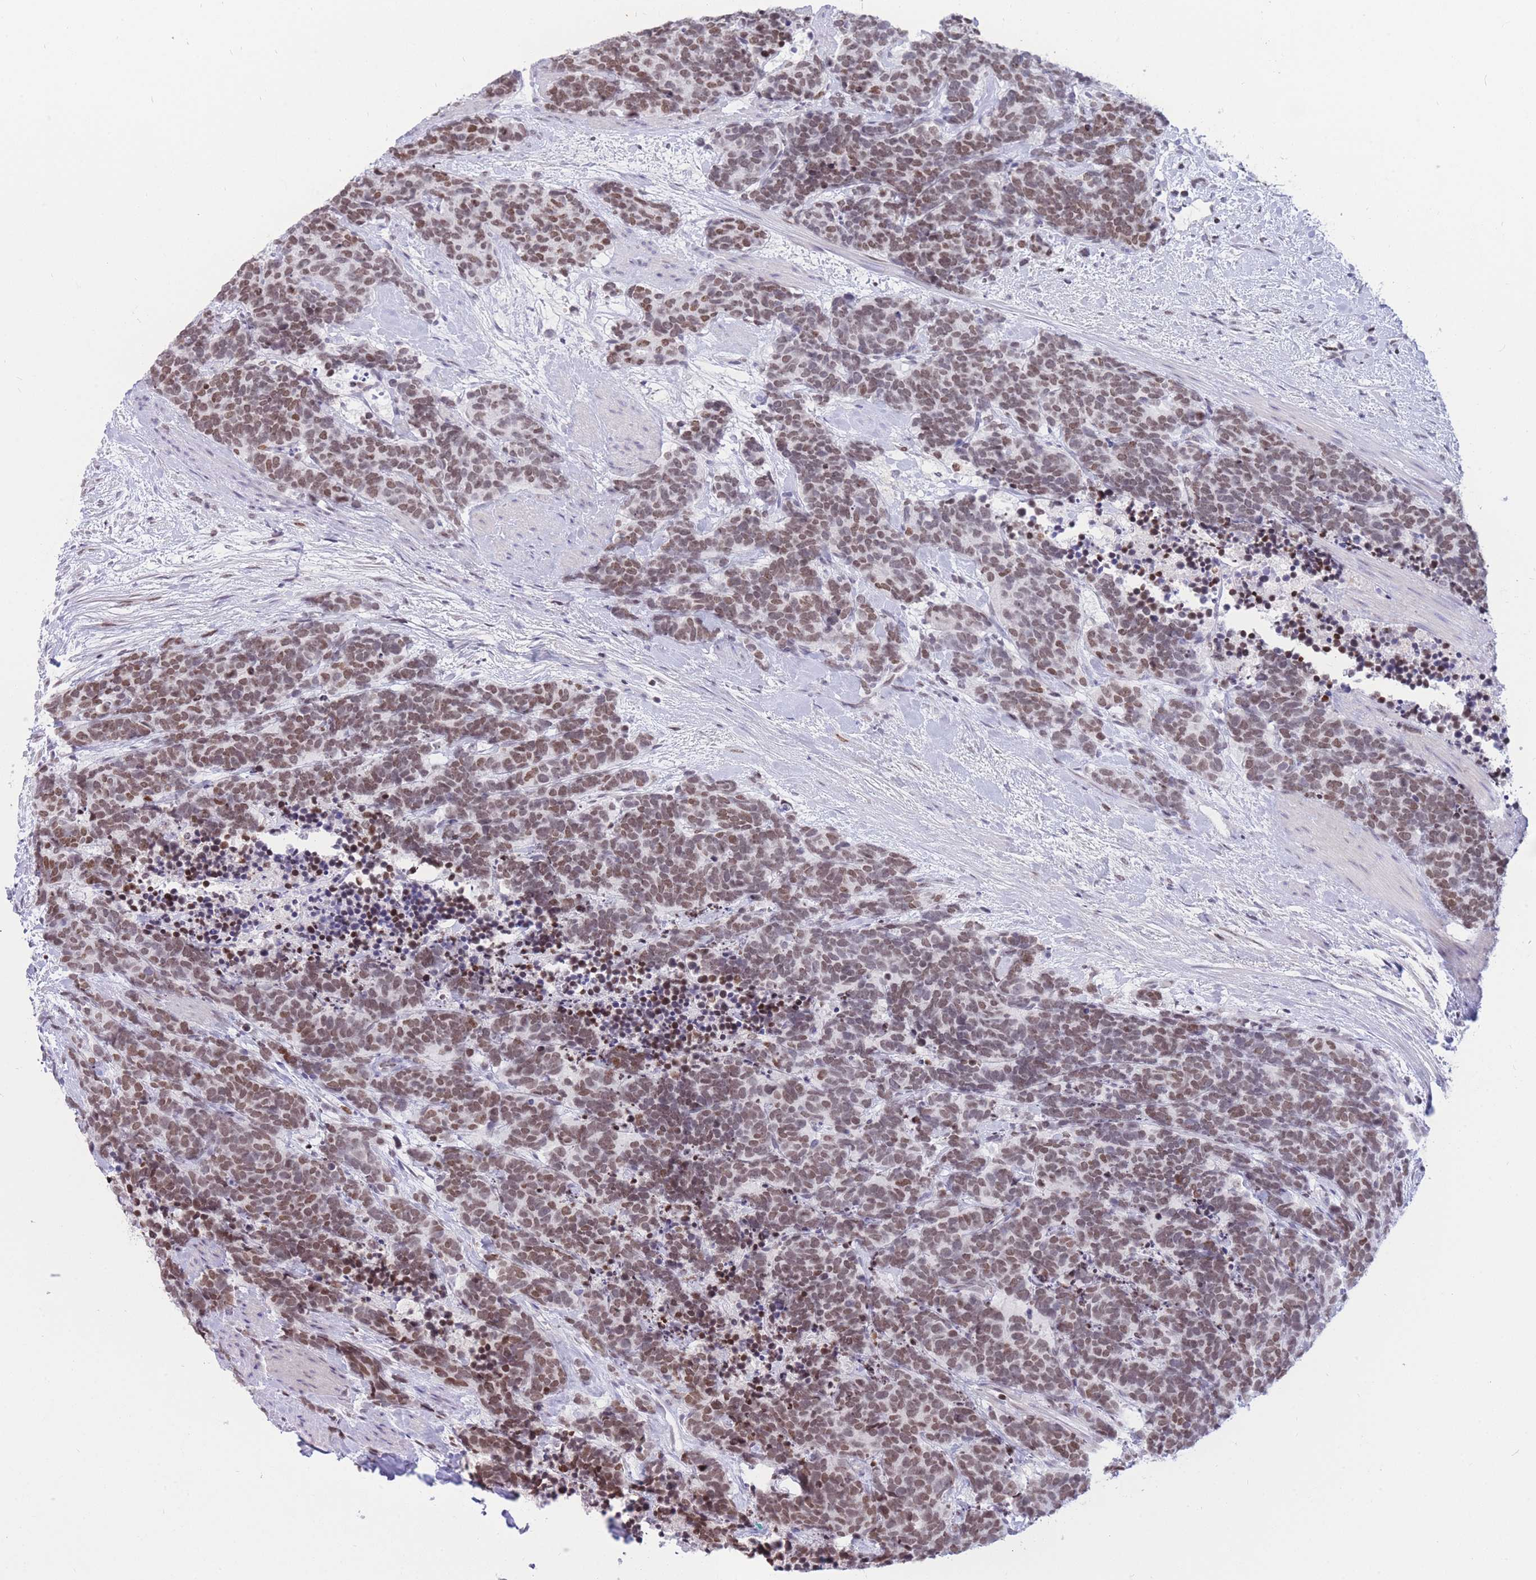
{"staining": {"intensity": "moderate", "quantity": ">75%", "location": "nuclear"}, "tissue": "carcinoid", "cell_type": "Tumor cells", "image_type": "cancer", "snomed": [{"axis": "morphology", "description": "Carcinoma, NOS"}, {"axis": "morphology", "description": "Carcinoid, malignant, NOS"}, {"axis": "topography", "description": "Prostate"}], "caption": "Immunohistochemistry of human carcinoma demonstrates medium levels of moderate nuclear expression in about >75% of tumor cells. (brown staining indicates protein expression, while blue staining denotes nuclei).", "gene": "HMGN1", "patient": {"sex": "male", "age": 57}}